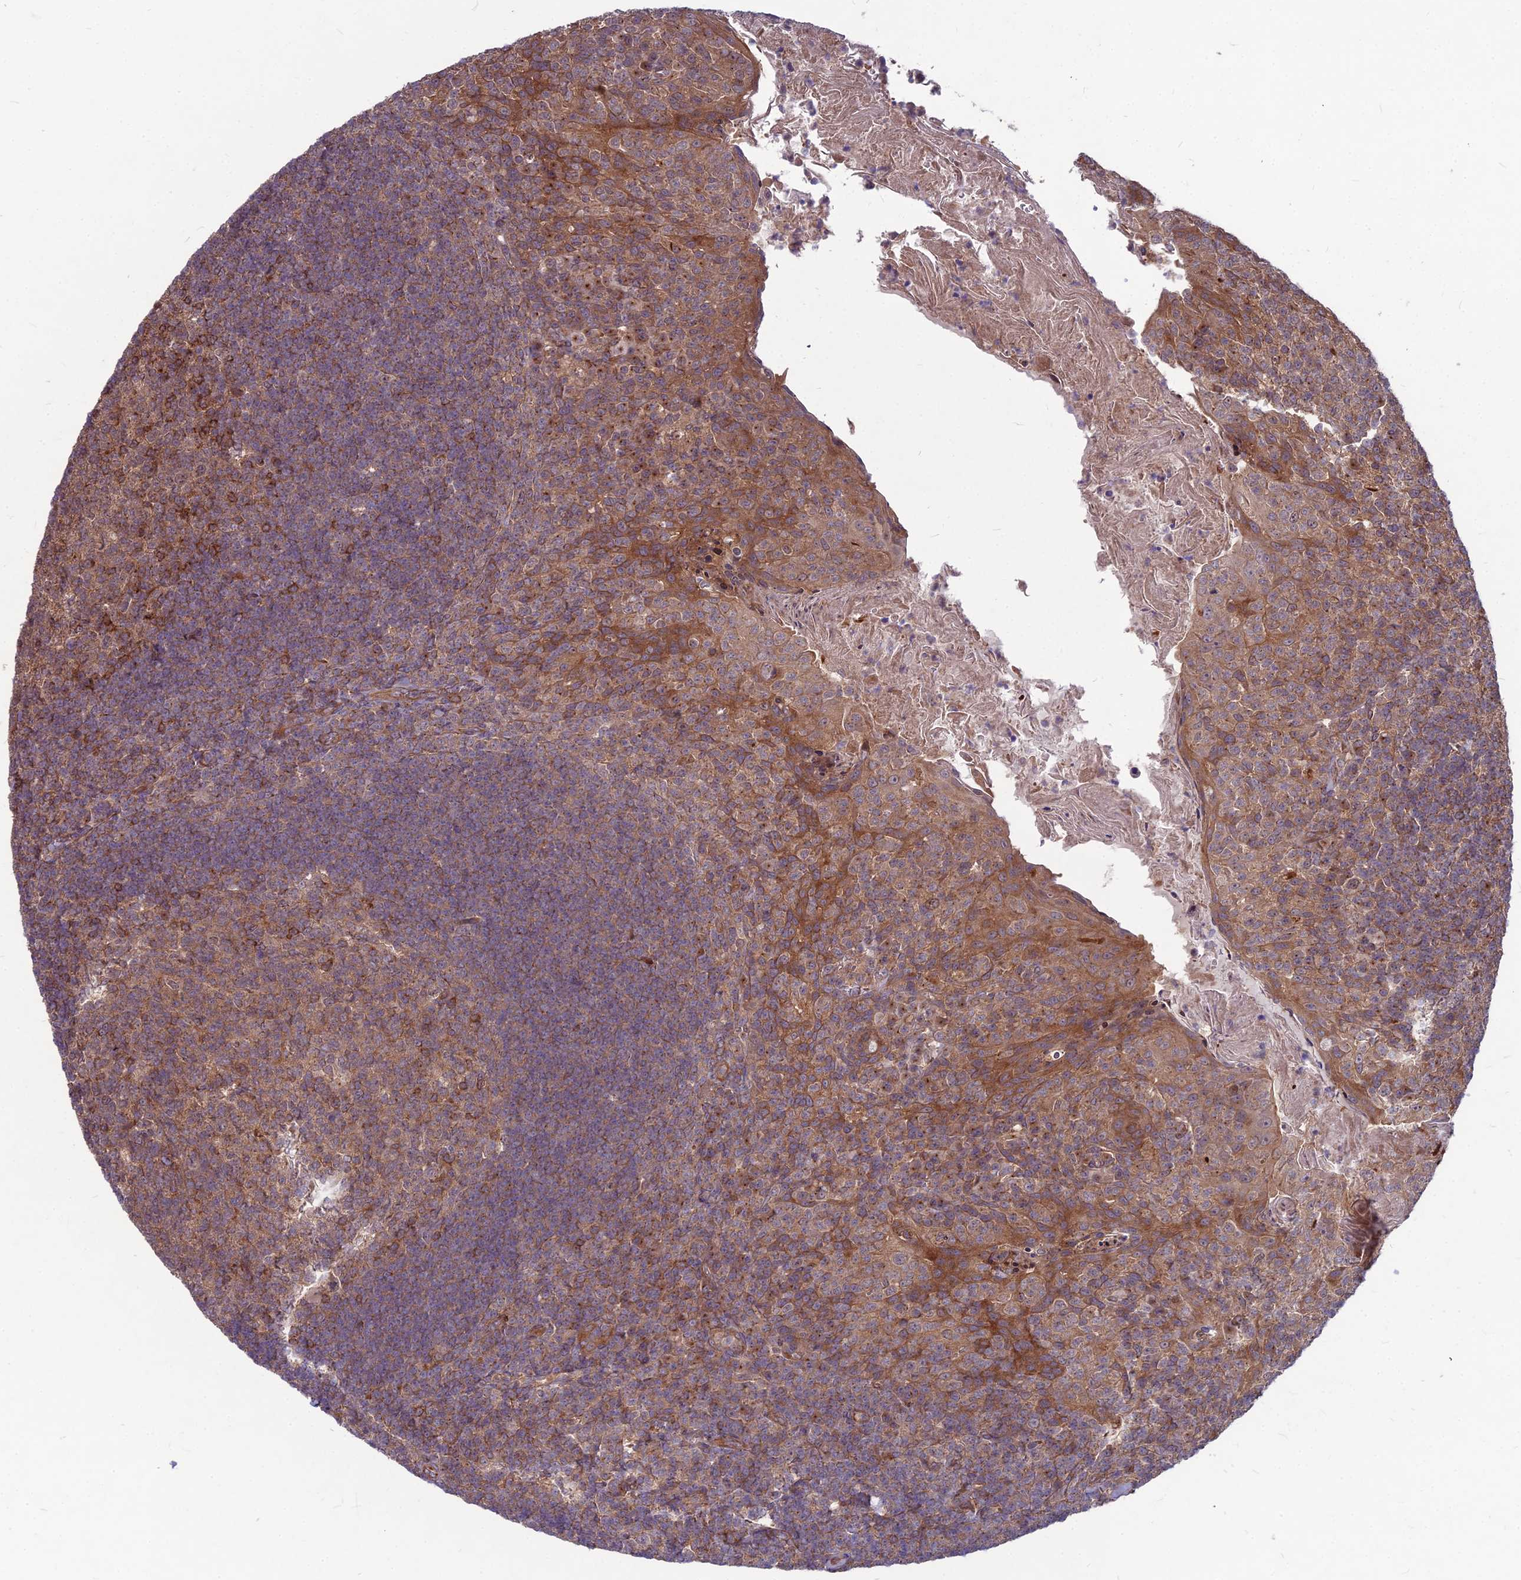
{"staining": {"intensity": "moderate", "quantity": ">75%", "location": "cytoplasmic/membranous"}, "tissue": "tonsil", "cell_type": "Germinal center cells", "image_type": "normal", "snomed": [{"axis": "morphology", "description": "Normal tissue, NOS"}, {"axis": "topography", "description": "Tonsil"}], "caption": "This is an image of IHC staining of benign tonsil, which shows moderate staining in the cytoplasmic/membranous of germinal center cells.", "gene": "MFSD8", "patient": {"sex": "female", "age": 10}}